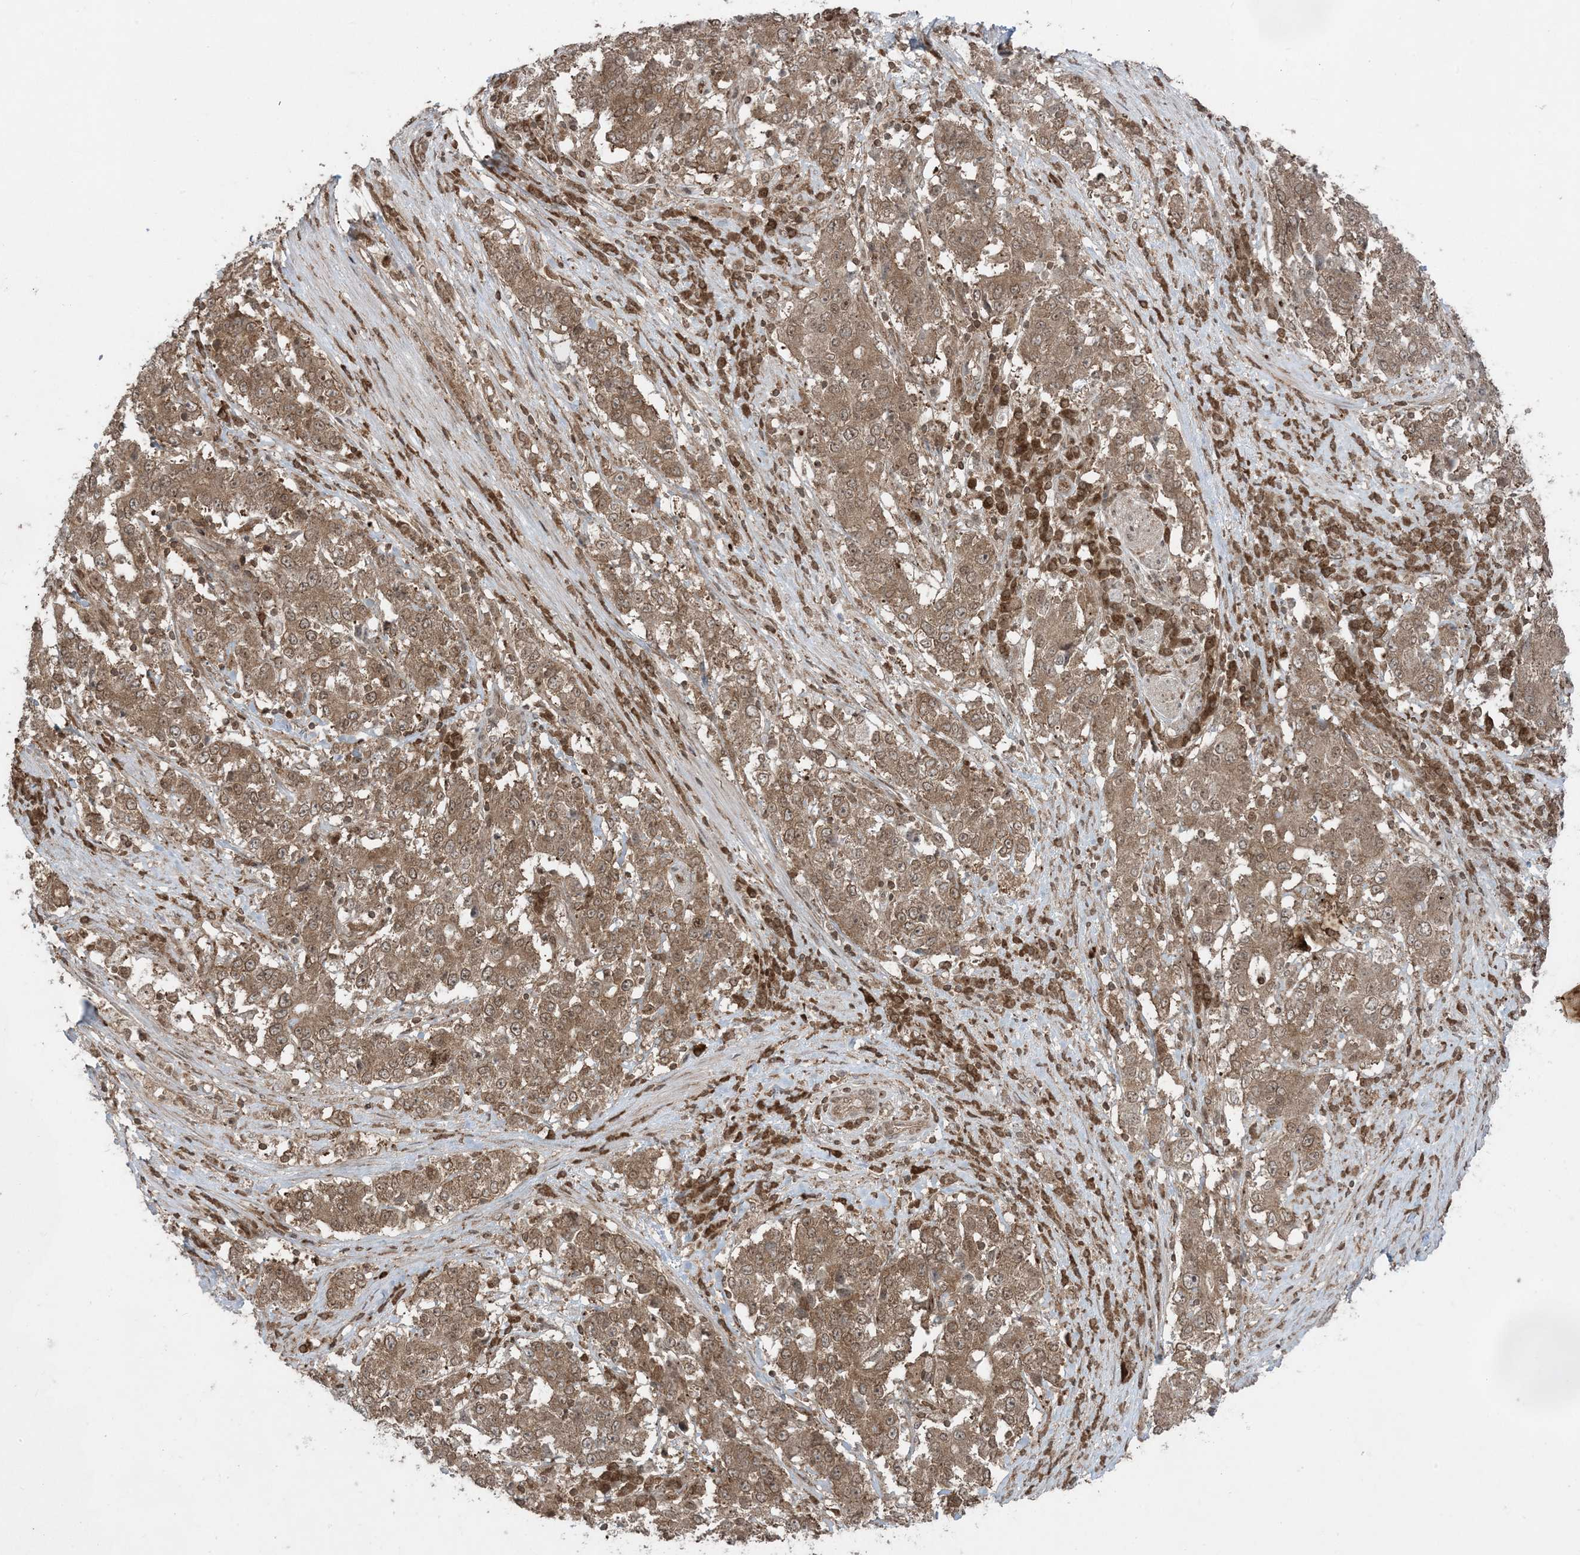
{"staining": {"intensity": "moderate", "quantity": ">75%", "location": "cytoplasmic/membranous,nuclear"}, "tissue": "stomach cancer", "cell_type": "Tumor cells", "image_type": "cancer", "snomed": [{"axis": "morphology", "description": "Adenocarcinoma, NOS"}, {"axis": "topography", "description": "Stomach"}], "caption": "Adenocarcinoma (stomach) stained with a brown dye demonstrates moderate cytoplasmic/membranous and nuclear positive expression in approximately >75% of tumor cells.", "gene": "DDX19B", "patient": {"sex": "male", "age": 59}}